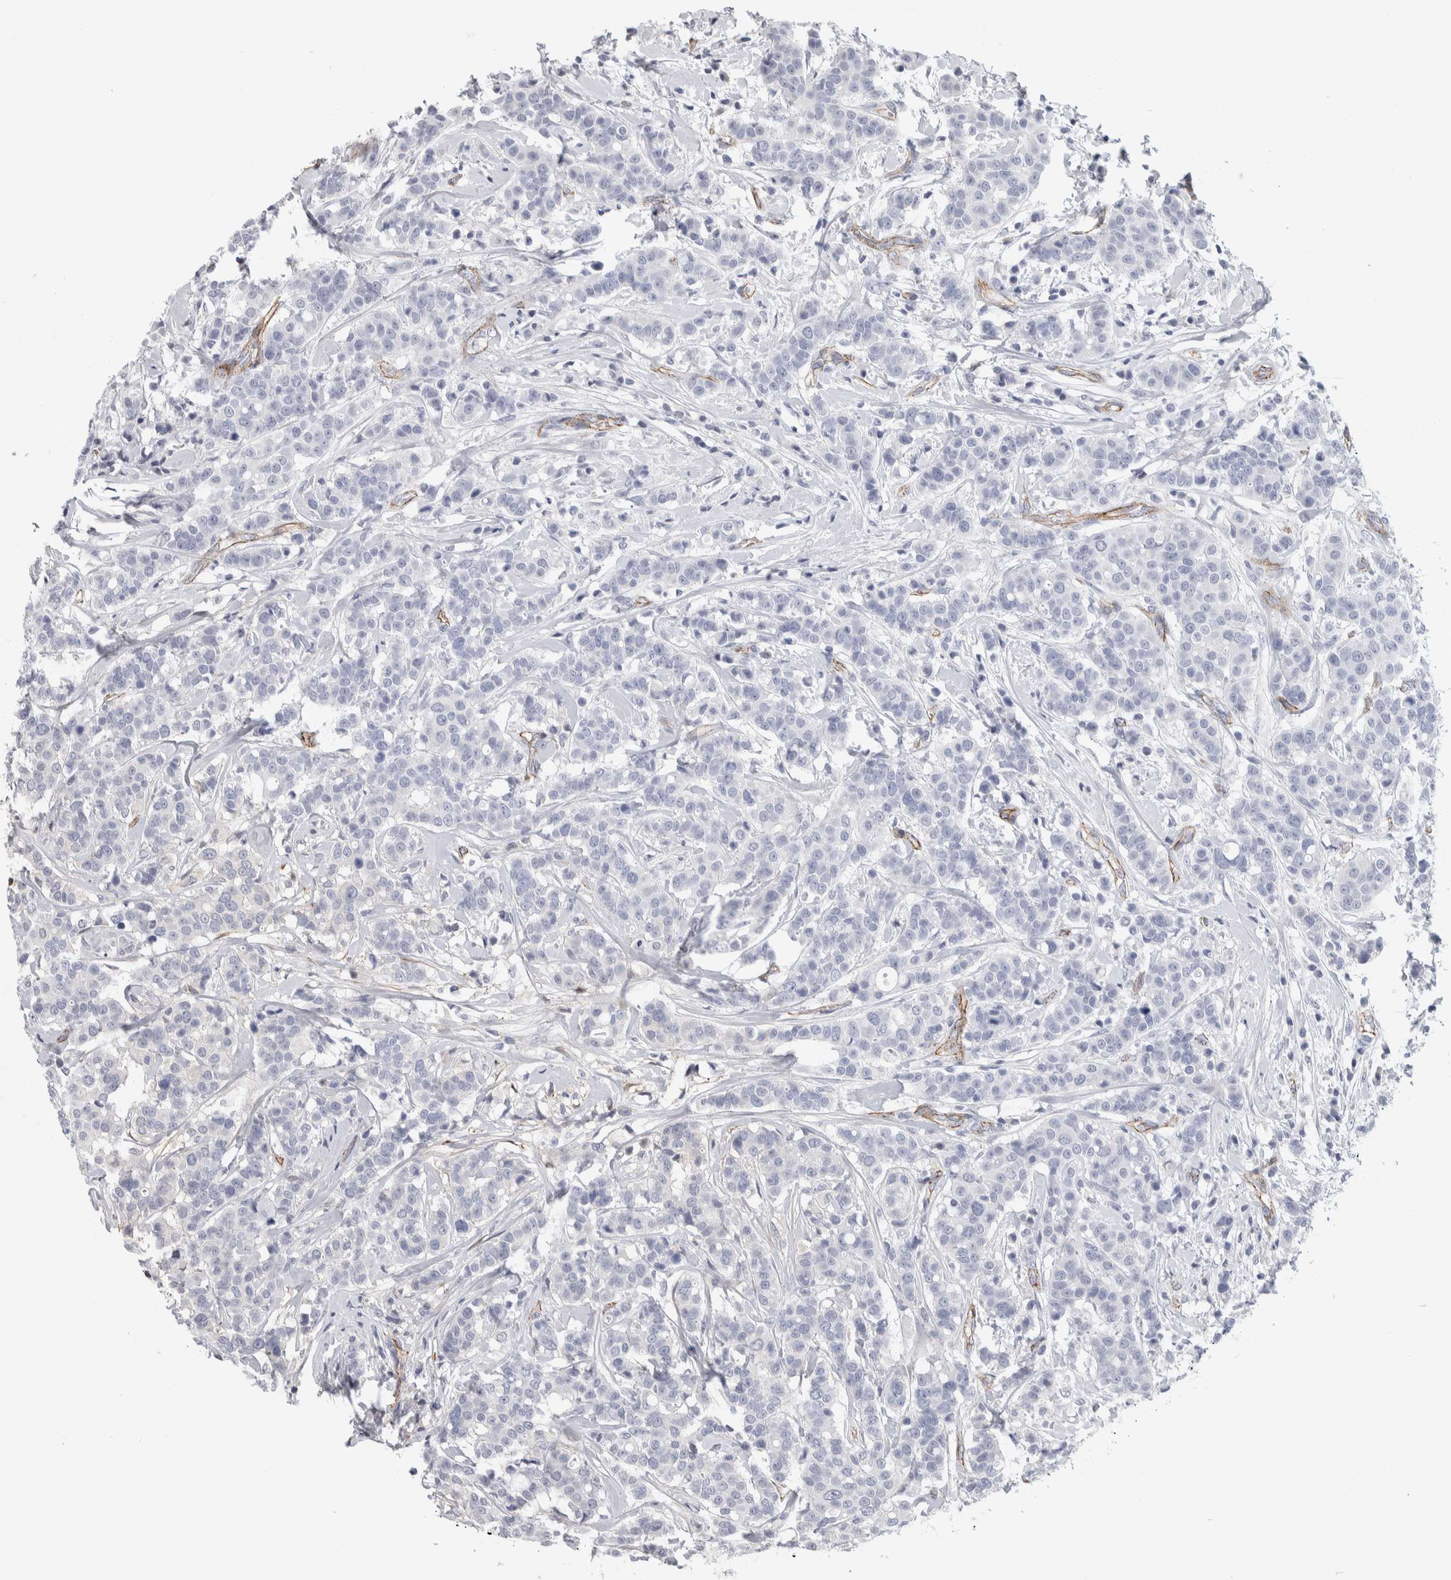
{"staining": {"intensity": "negative", "quantity": "none", "location": "none"}, "tissue": "breast cancer", "cell_type": "Tumor cells", "image_type": "cancer", "snomed": [{"axis": "morphology", "description": "Duct carcinoma"}, {"axis": "topography", "description": "Breast"}], "caption": "IHC of human breast intraductal carcinoma shows no expression in tumor cells.", "gene": "ZNF862", "patient": {"sex": "female", "age": 27}}